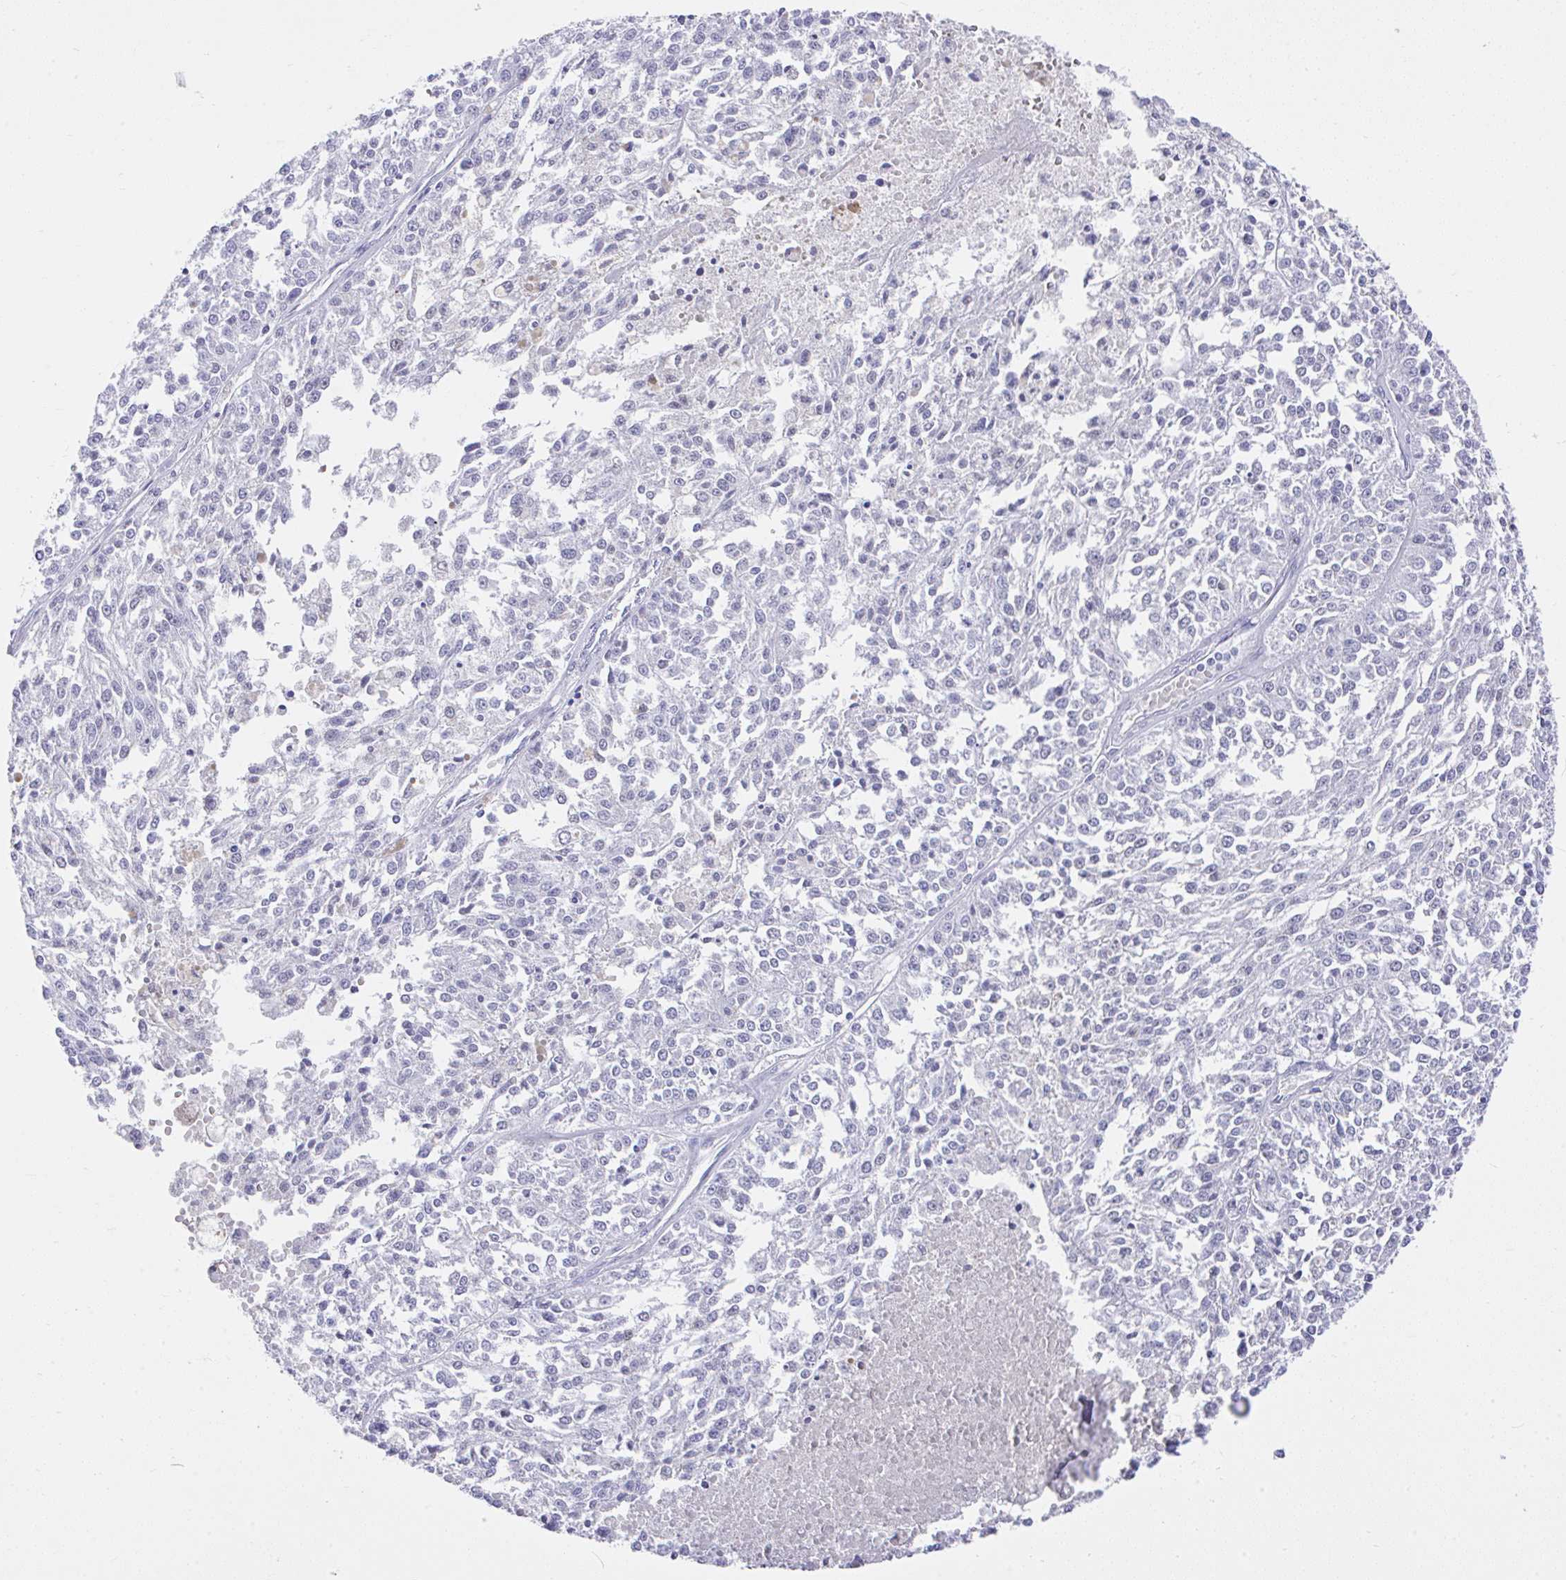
{"staining": {"intensity": "negative", "quantity": "none", "location": "none"}, "tissue": "melanoma", "cell_type": "Tumor cells", "image_type": "cancer", "snomed": [{"axis": "morphology", "description": "Malignant melanoma, NOS"}, {"axis": "topography", "description": "Skin"}], "caption": "An image of human malignant melanoma is negative for staining in tumor cells.", "gene": "MS4A12", "patient": {"sex": "female", "age": 64}}